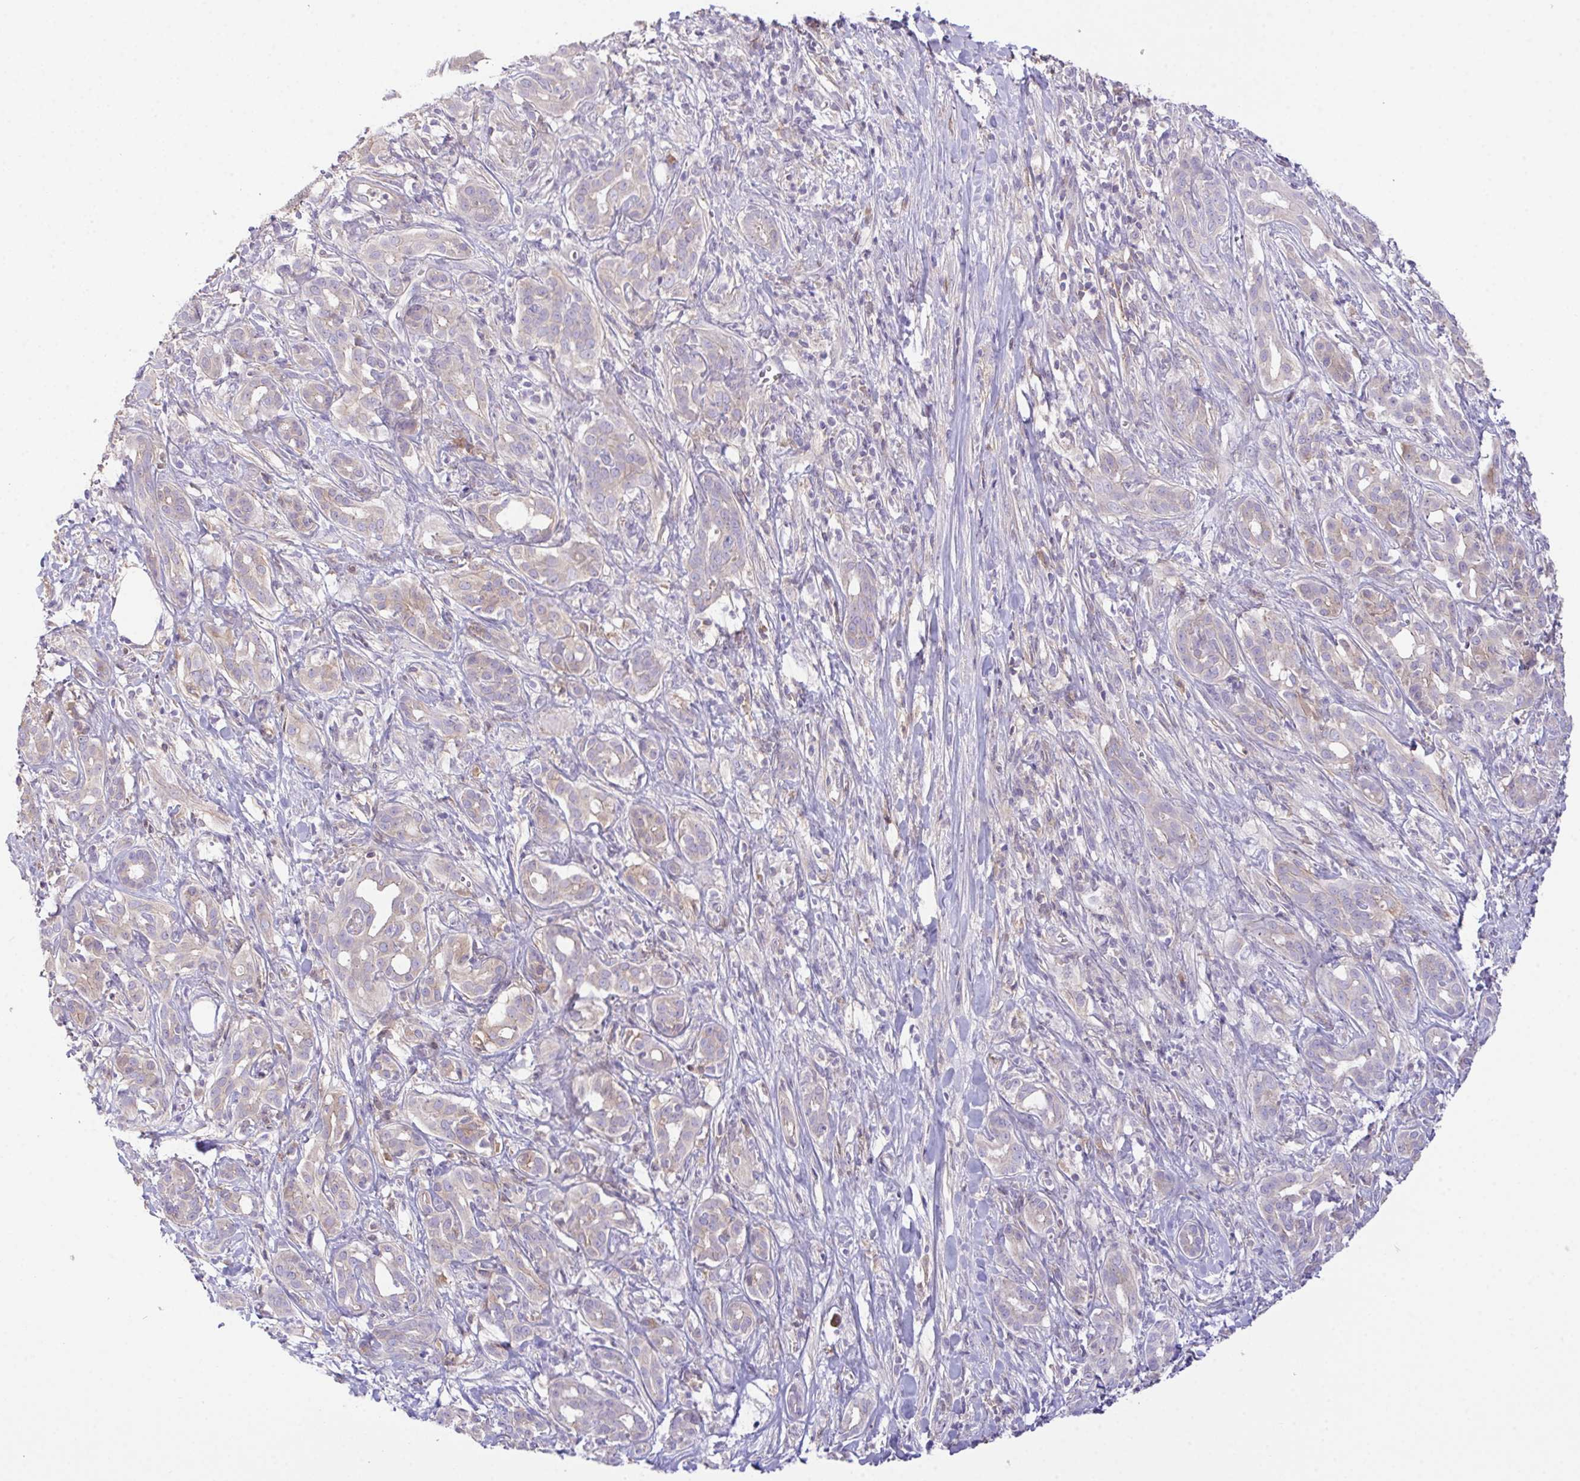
{"staining": {"intensity": "weak", "quantity": "<25%", "location": "cytoplasmic/membranous"}, "tissue": "pancreatic cancer", "cell_type": "Tumor cells", "image_type": "cancer", "snomed": [{"axis": "morphology", "description": "Adenocarcinoma, NOS"}, {"axis": "topography", "description": "Pancreas"}], "caption": "Tumor cells are negative for protein expression in human pancreatic cancer.", "gene": "ZNF581", "patient": {"sex": "male", "age": 61}}